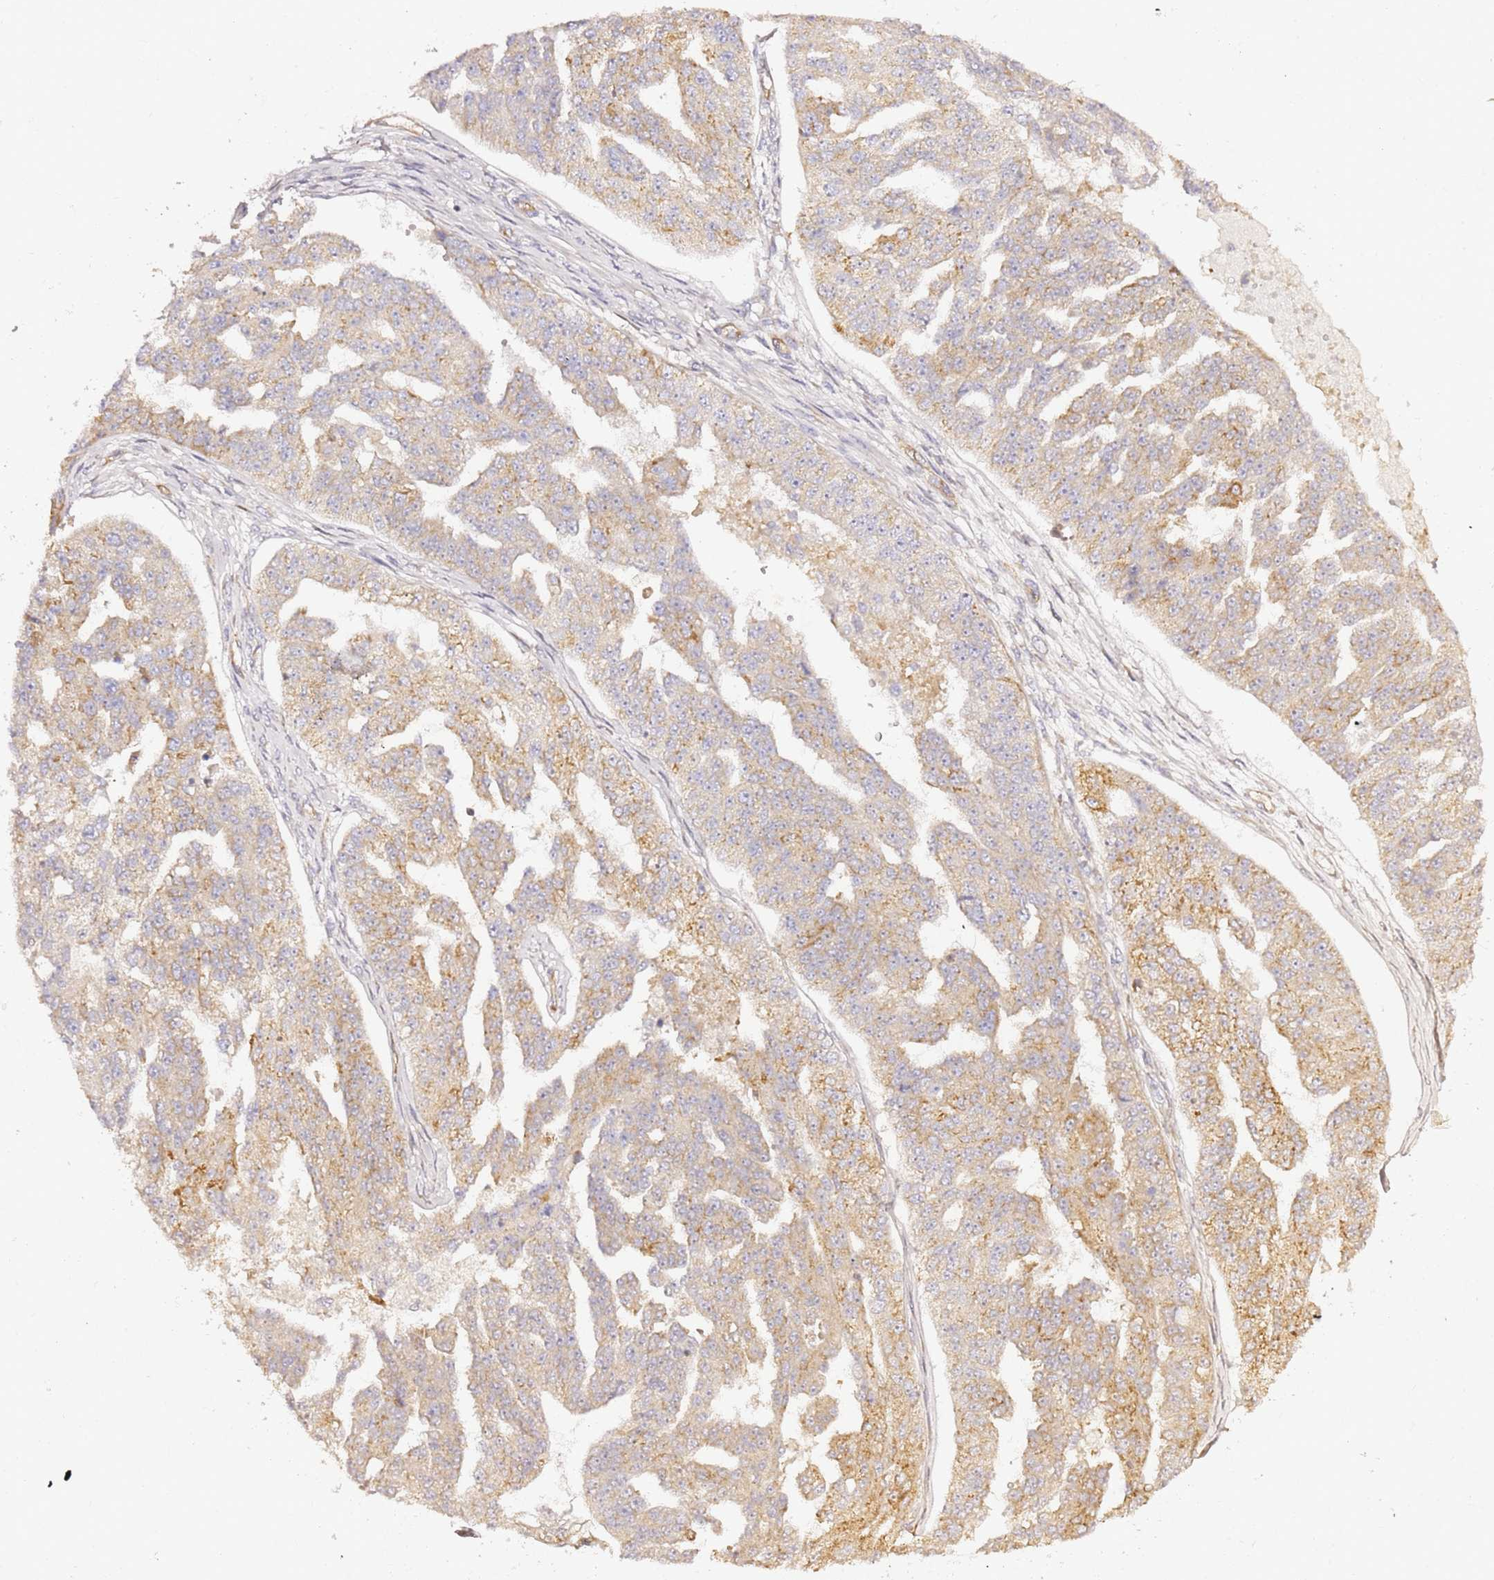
{"staining": {"intensity": "weak", "quantity": ">75%", "location": "cytoplasmic/membranous"}, "tissue": "ovarian cancer", "cell_type": "Tumor cells", "image_type": "cancer", "snomed": [{"axis": "morphology", "description": "Cystadenocarcinoma, serous, NOS"}, {"axis": "topography", "description": "Ovary"}], "caption": "Ovarian serous cystadenocarcinoma stained with DAB (3,3'-diaminobenzidine) immunohistochemistry exhibits low levels of weak cytoplasmic/membranous expression in approximately >75% of tumor cells. Using DAB (3,3'-diaminobenzidine) (brown) and hematoxylin (blue) stains, captured at high magnification using brightfield microscopy.", "gene": "KIF7", "patient": {"sex": "female", "age": 58}}